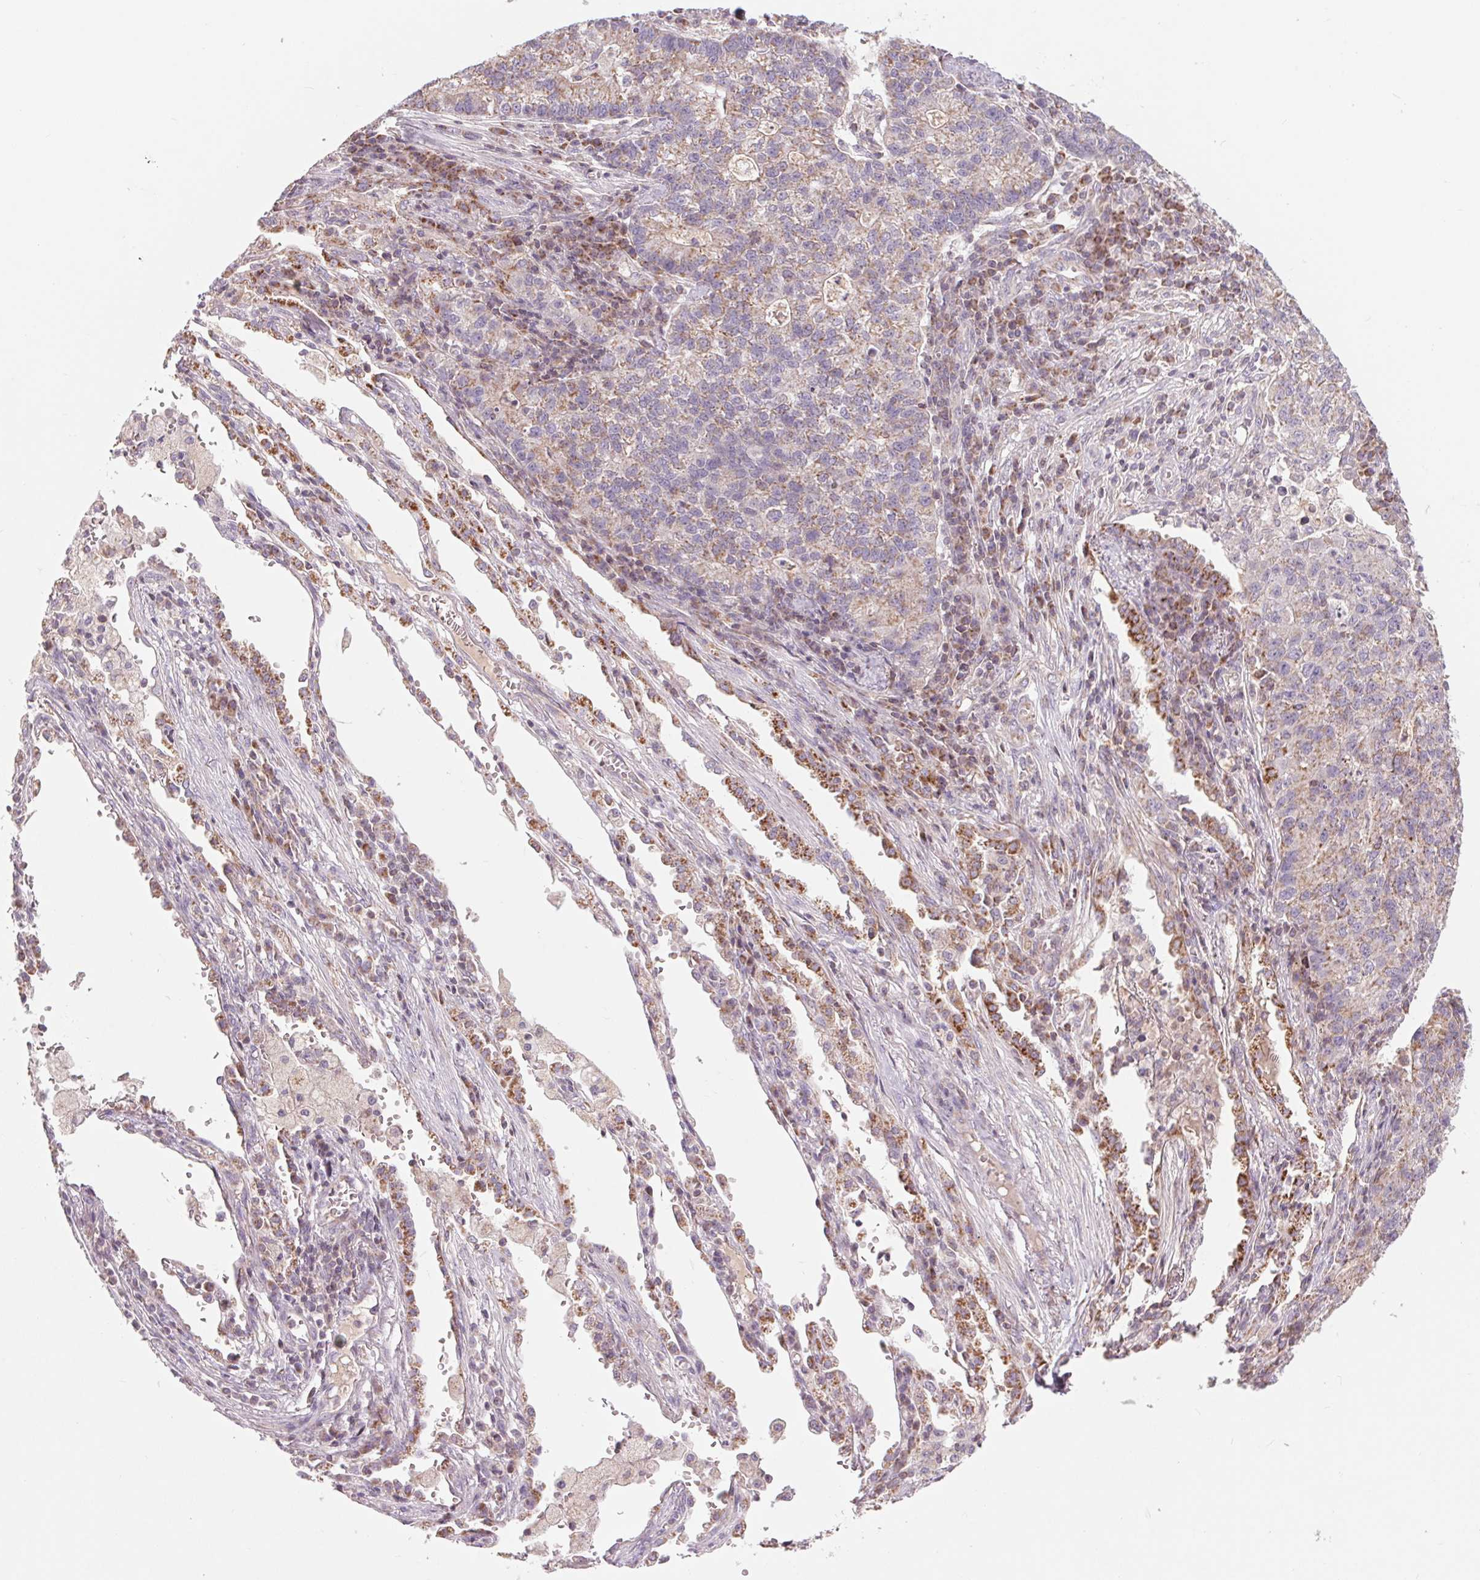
{"staining": {"intensity": "weak", "quantity": "25%-75%", "location": "cytoplasmic/membranous"}, "tissue": "lung cancer", "cell_type": "Tumor cells", "image_type": "cancer", "snomed": [{"axis": "morphology", "description": "Adenocarcinoma, NOS"}, {"axis": "topography", "description": "Lung"}], "caption": "Immunohistochemistry (IHC) (DAB (3,3'-diaminobenzidine)) staining of human lung cancer (adenocarcinoma) demonstrates weak cytoplasmic/membranous protein expression in about 25%-75% of tumor cells. The staining is performed using DAB (3,3'-diaminobenzidine) brown chromogen to label protein expression. The nuclei are counter-stained blue using hematoxylin.", "gene": "COX6A1", "patient": {"sex": "male", "age": 57}}